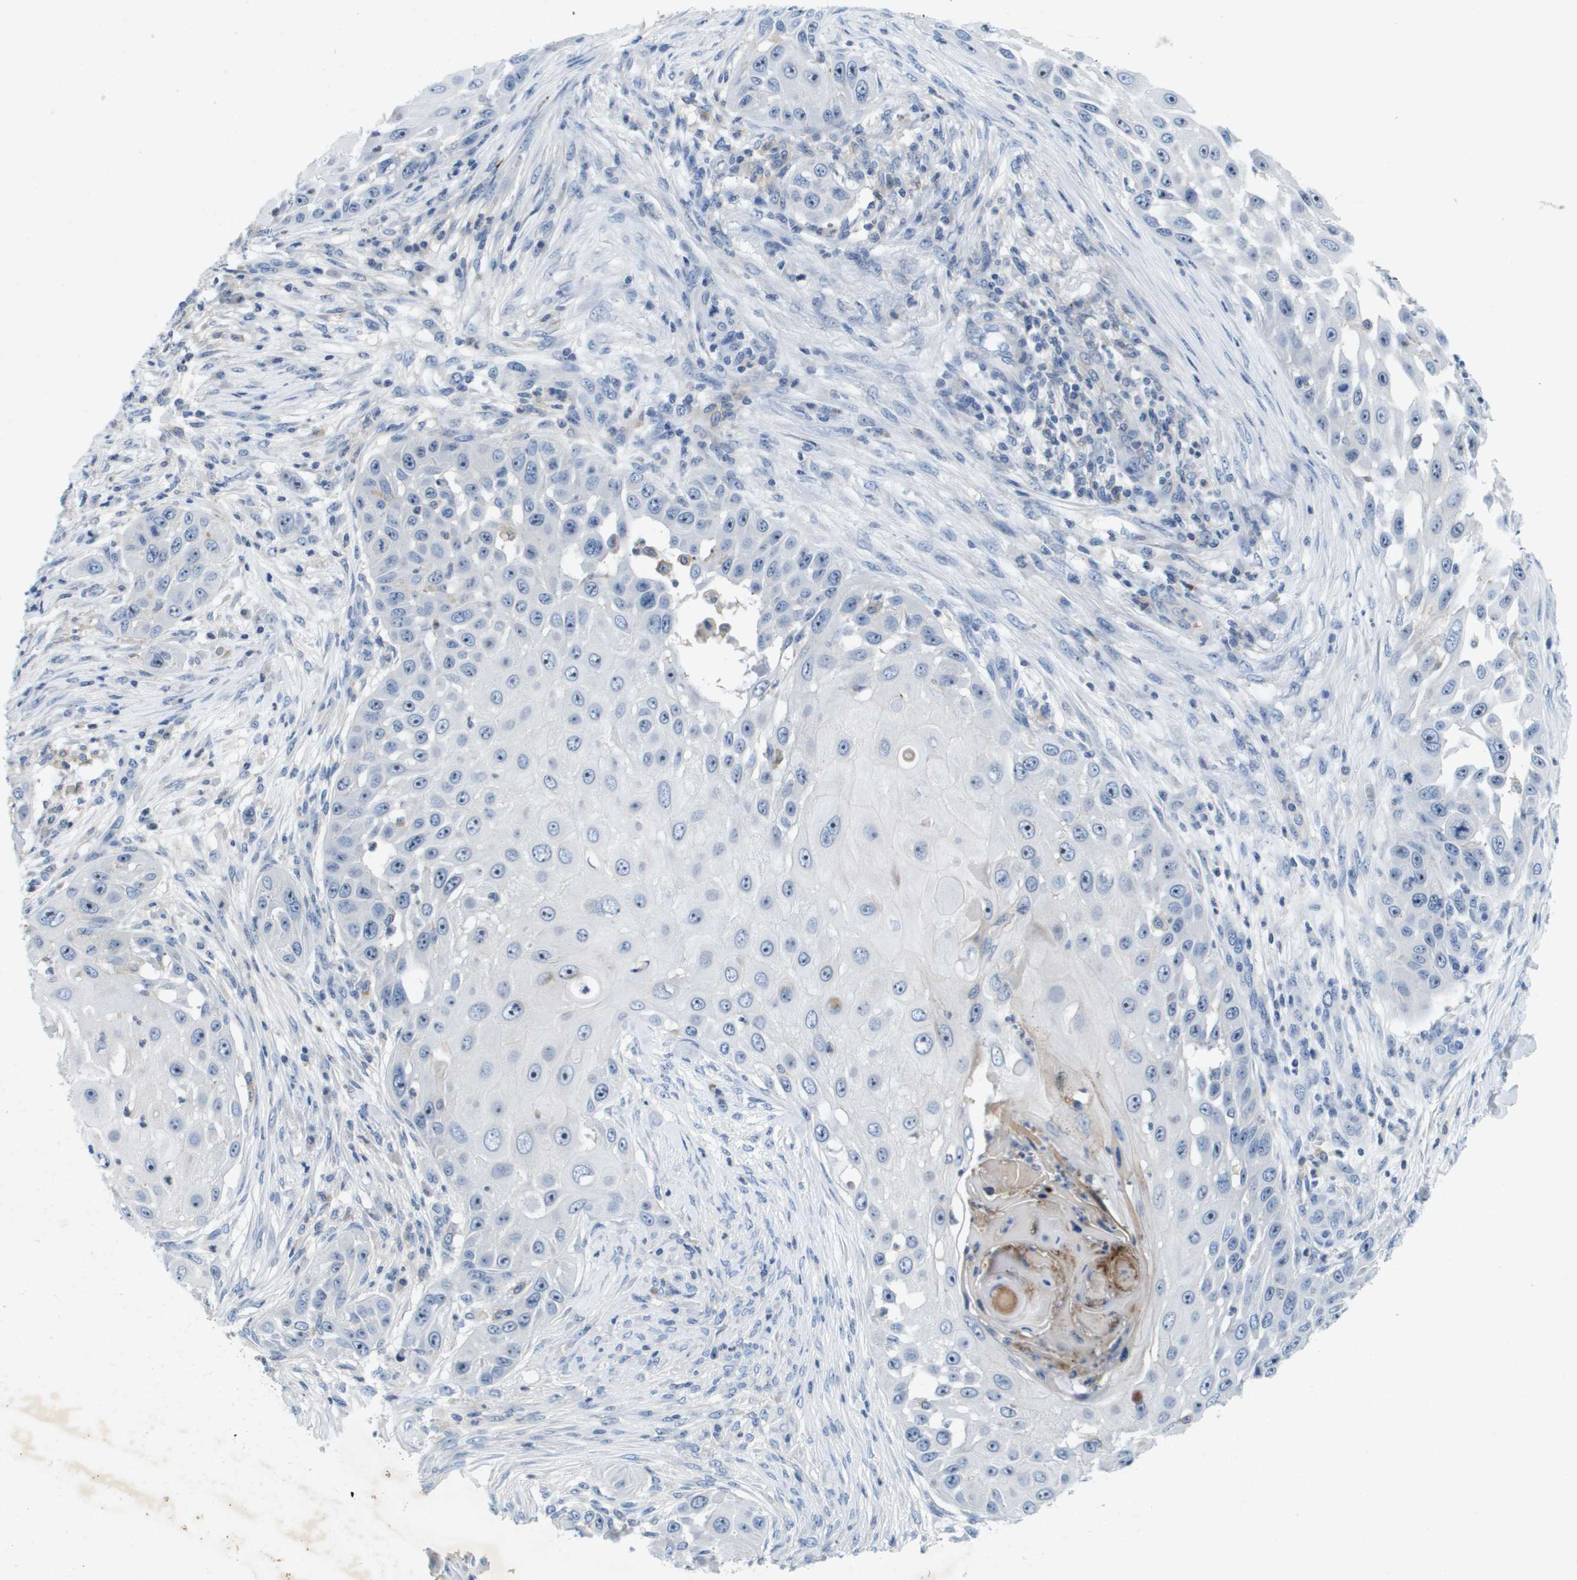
{"staining": {"intensity": "negative", "quantity": "none", "location": "none"}, "tissue": "skin cancer", "cell_type": "Tumor cells", "image_type": "cancer", "snomed": [{"axis": "morphology", "description": "Squamous cell carcinoma, NOS"}, {"axis": "topography", "description": "Skin"}], "caption": "Tumor cells are negative for protein expression in human skin cancer (squamous cell carcinoma).", "gene": "LIPG", "patient": {"sex": "female", "age": 44}}